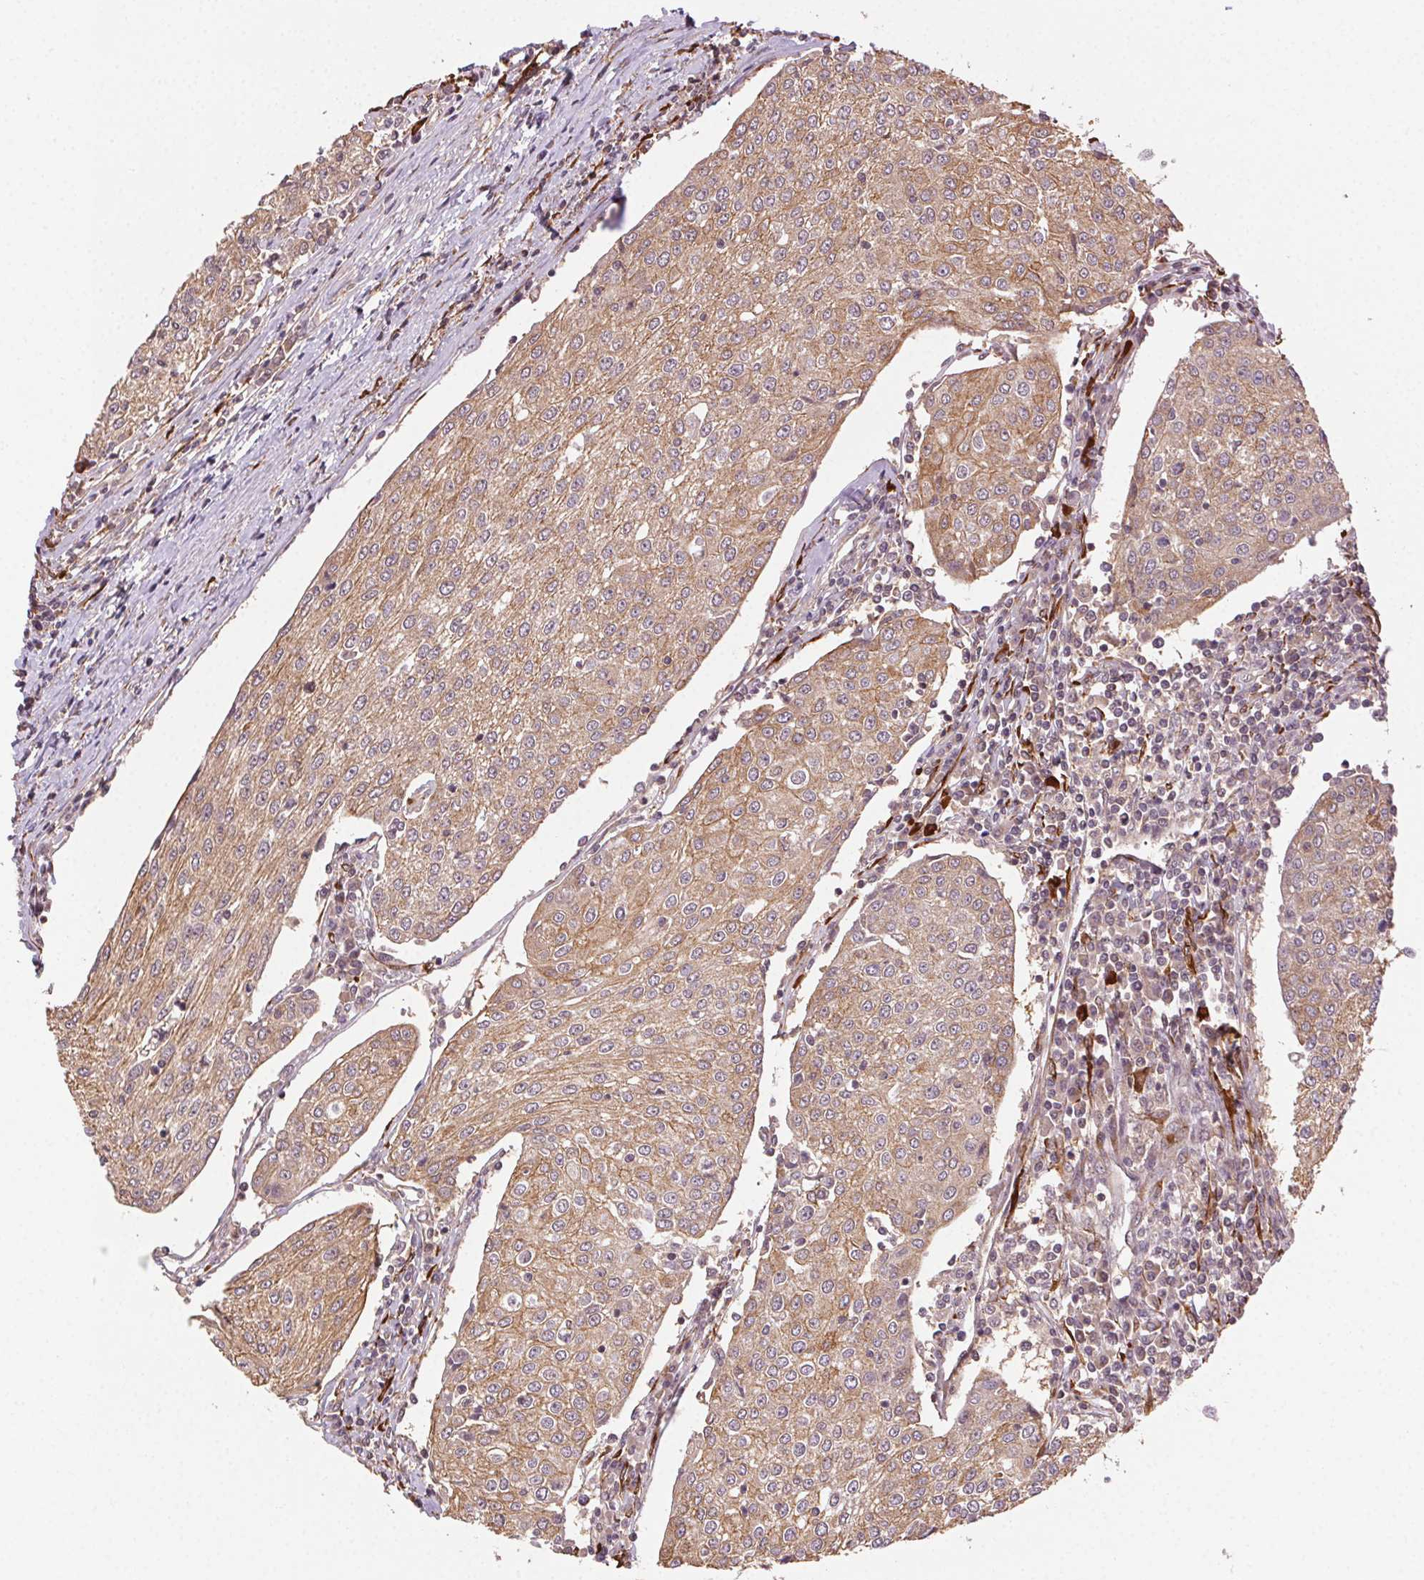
{"staining": {"intensity": "moderate", "quantity": ">75%", "location": "cytoplasmic/membranous"}, "tissue": "urothelial cancer", "cell_type": "Tumor cells", "image_type": "cancer", "snomed": [{"axis": "morphology", "description": "Urothelial carcinoma, High grade"}, {"axis": "topography", "description": "Urinary bladder"}], "caption": "A micrograph of urothelial cancer stained for a protein reveals moderate cytoplasmic/membranous brown staining in tumor cells.", "gene": "KLHL15", "patient": {"sex": "female", "age": 85}}